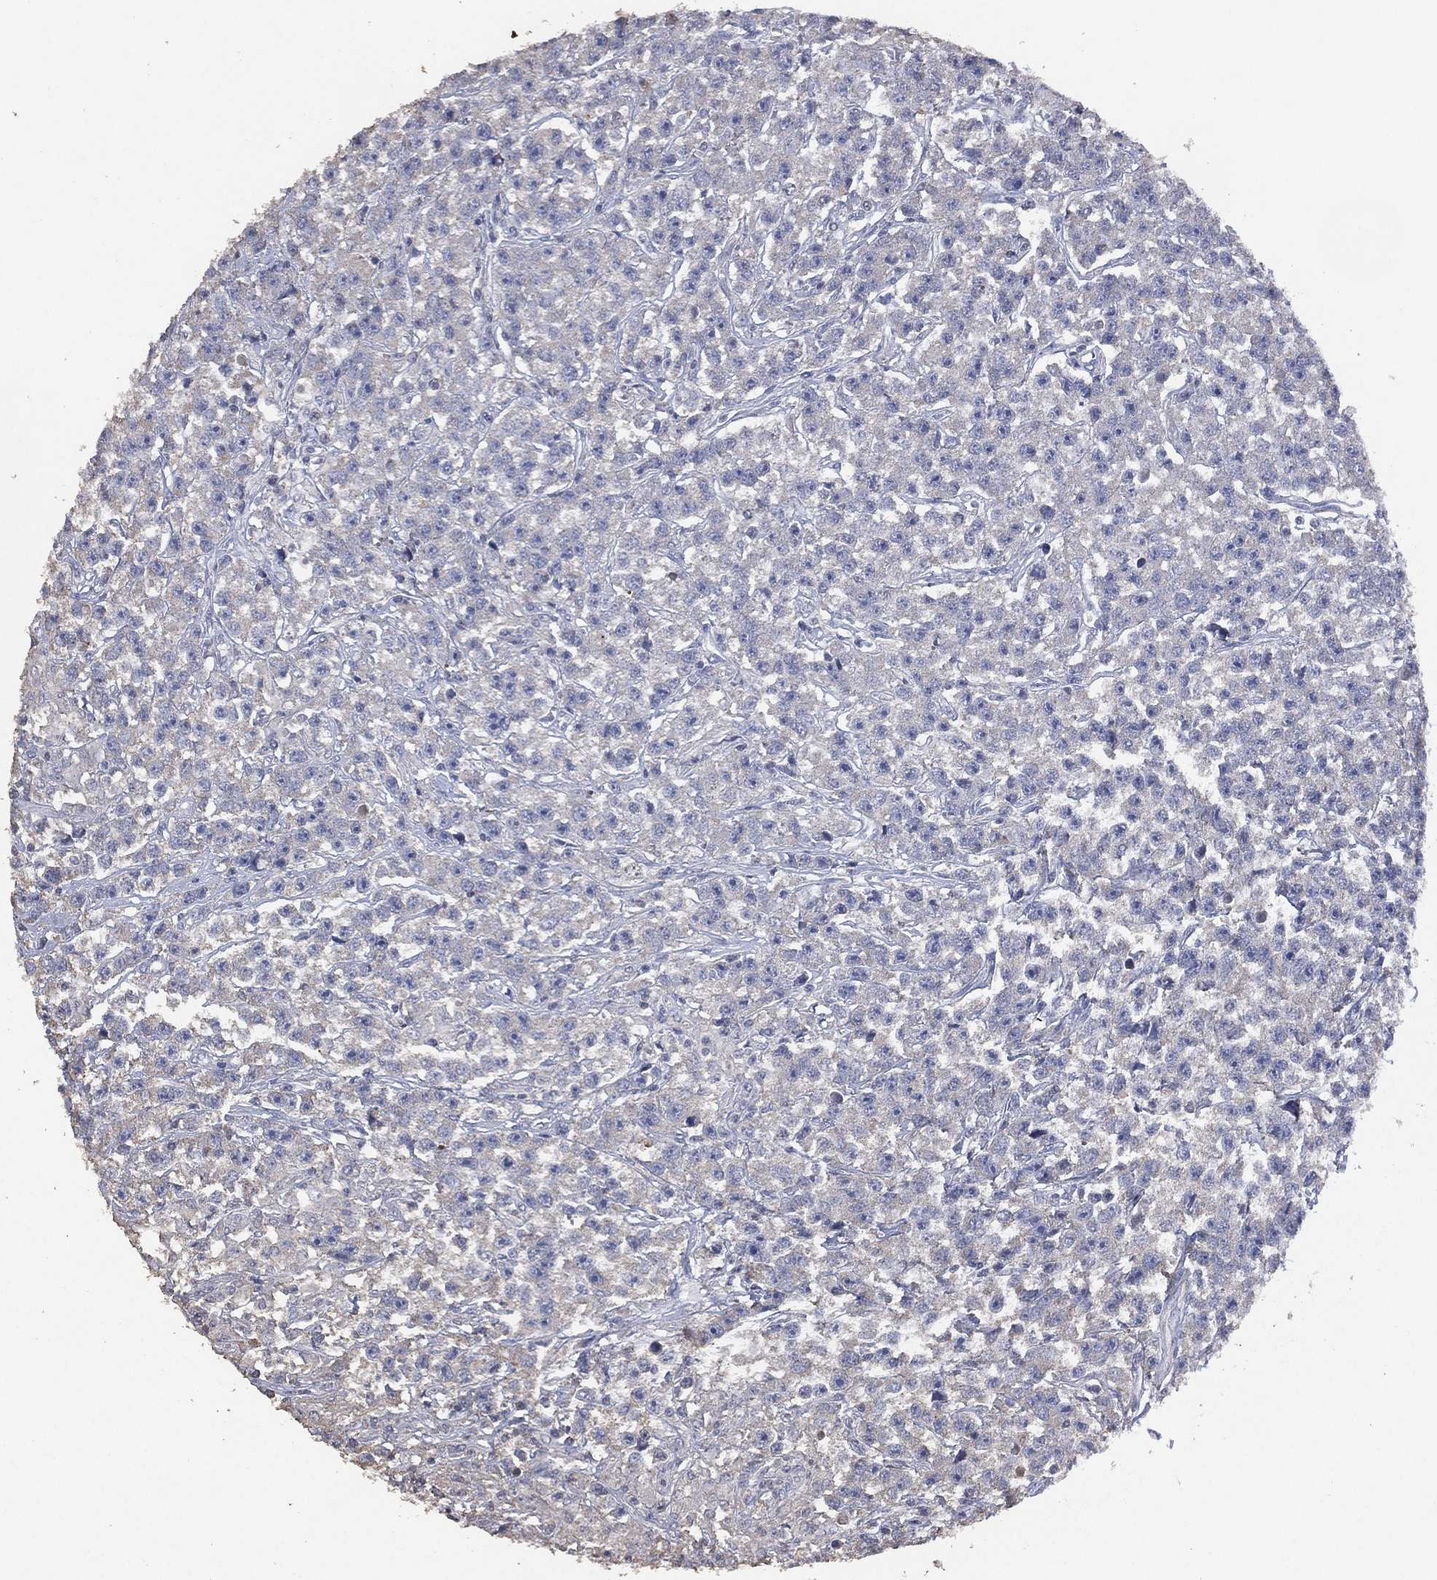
{"staining": {"intensity": "negative", "quantity": "none", "location": "none"}, "tissue": "testis cancer", "cell_type": "Tumor cells", "image_type": "cancer", "snomed": [{"axis": "morphology", "description": "Seminoma, NOS"}, {"axis": "topography", "description": "Testis"}], "caption": "This is an immunohistochemistry (IHC) image of seminoma (testis). There is no expression in tumor cells.", "gene": "ADPRHL1", "patient": {"sex": "male", "age": 59}}